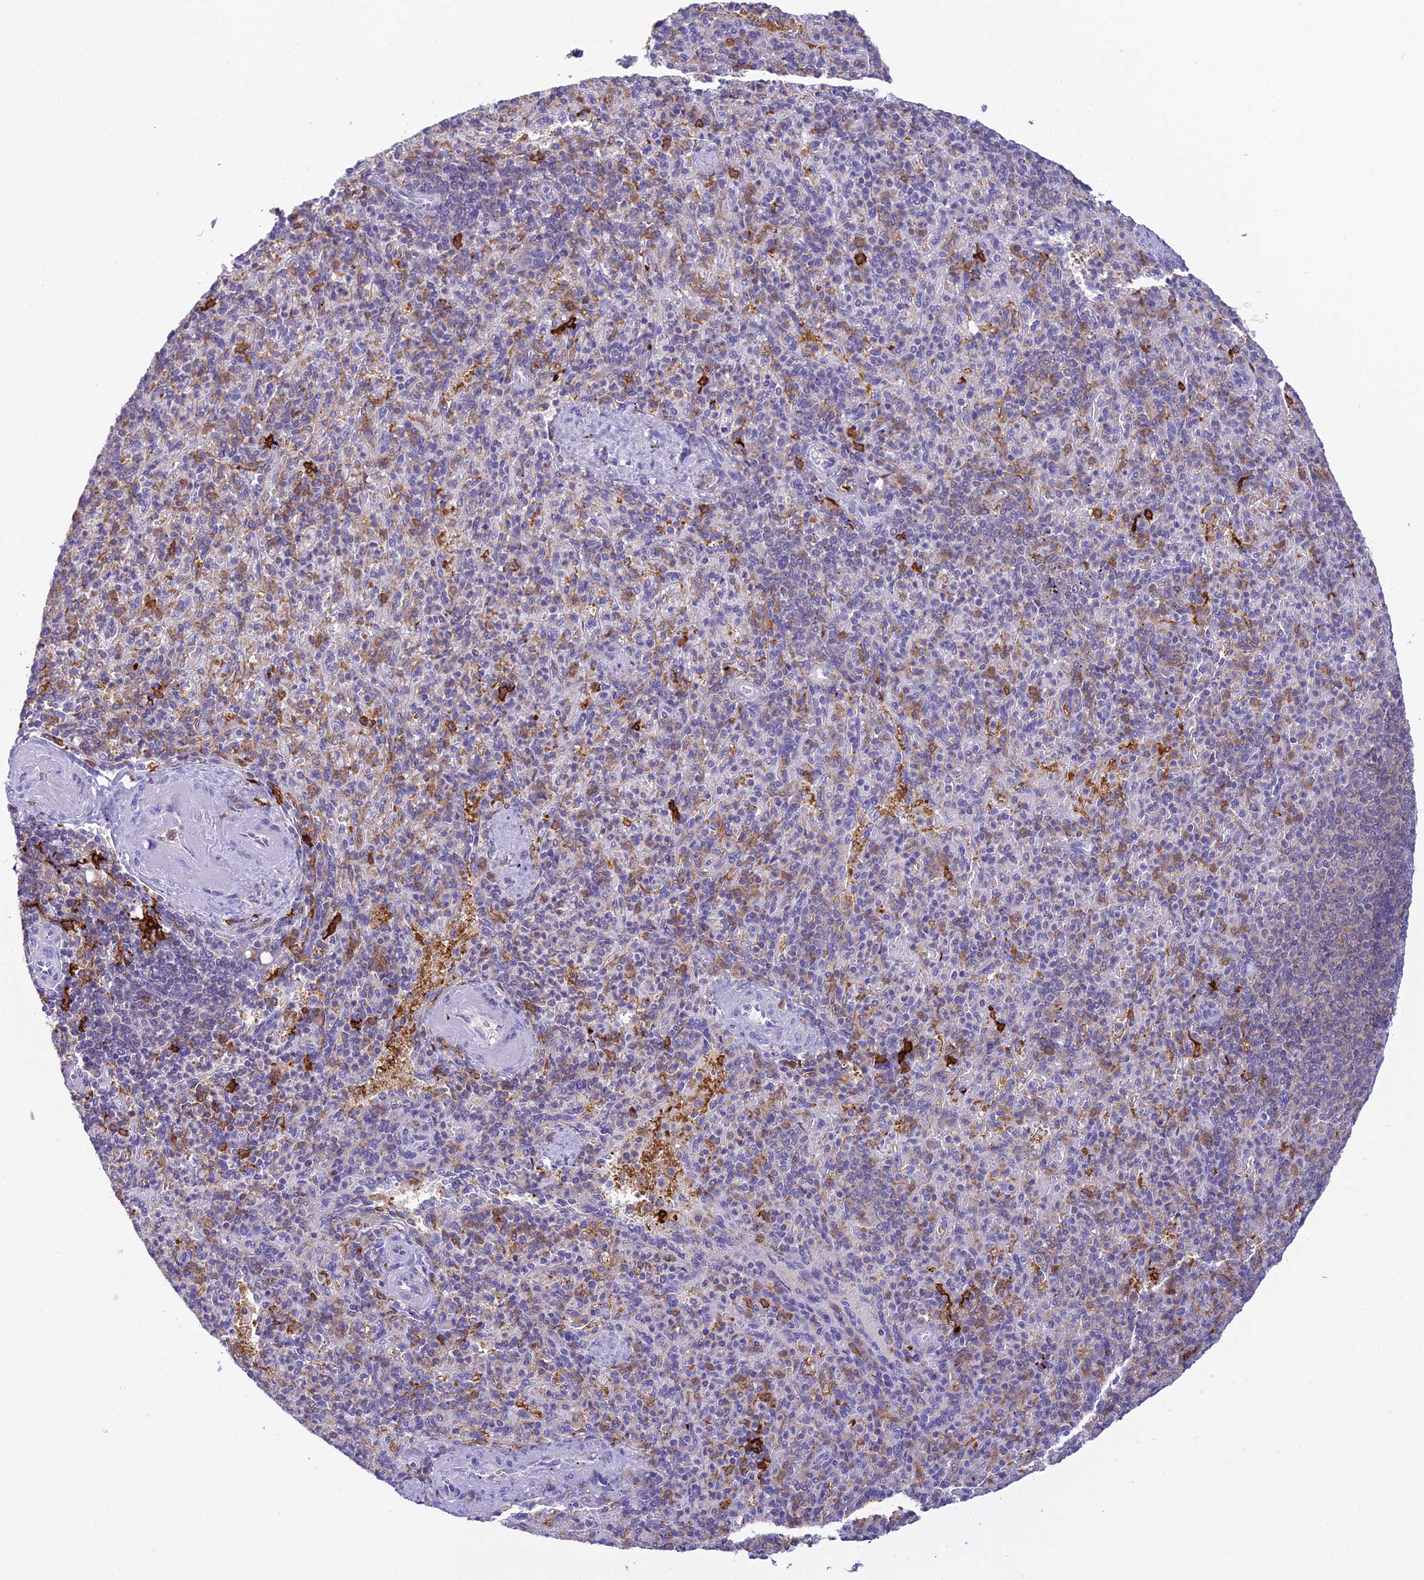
{"staining": {"intensity": "negative", "quantity": "none", "location": "none"}, "tissue": "spleen", "cell_type": "Cells in red pulp", "image_type": "normal", "snomed": [{"axis": "morphology", "description": "Normal tissue, NOS"}, {"axis": "topography", "description": "Spleen"}], "caption": "The IHC image has no significant positivity in cells in red pulp of spleen. The staining was performed using DAB (3,3'-diaminobenzidine) to visualize the protein expression in brown, while the nuclei were stained in blue with hematoxylin (Magnification: 20x).", "gene": "UBE2G1", "patient": {"sex": "female", "age": 74}}